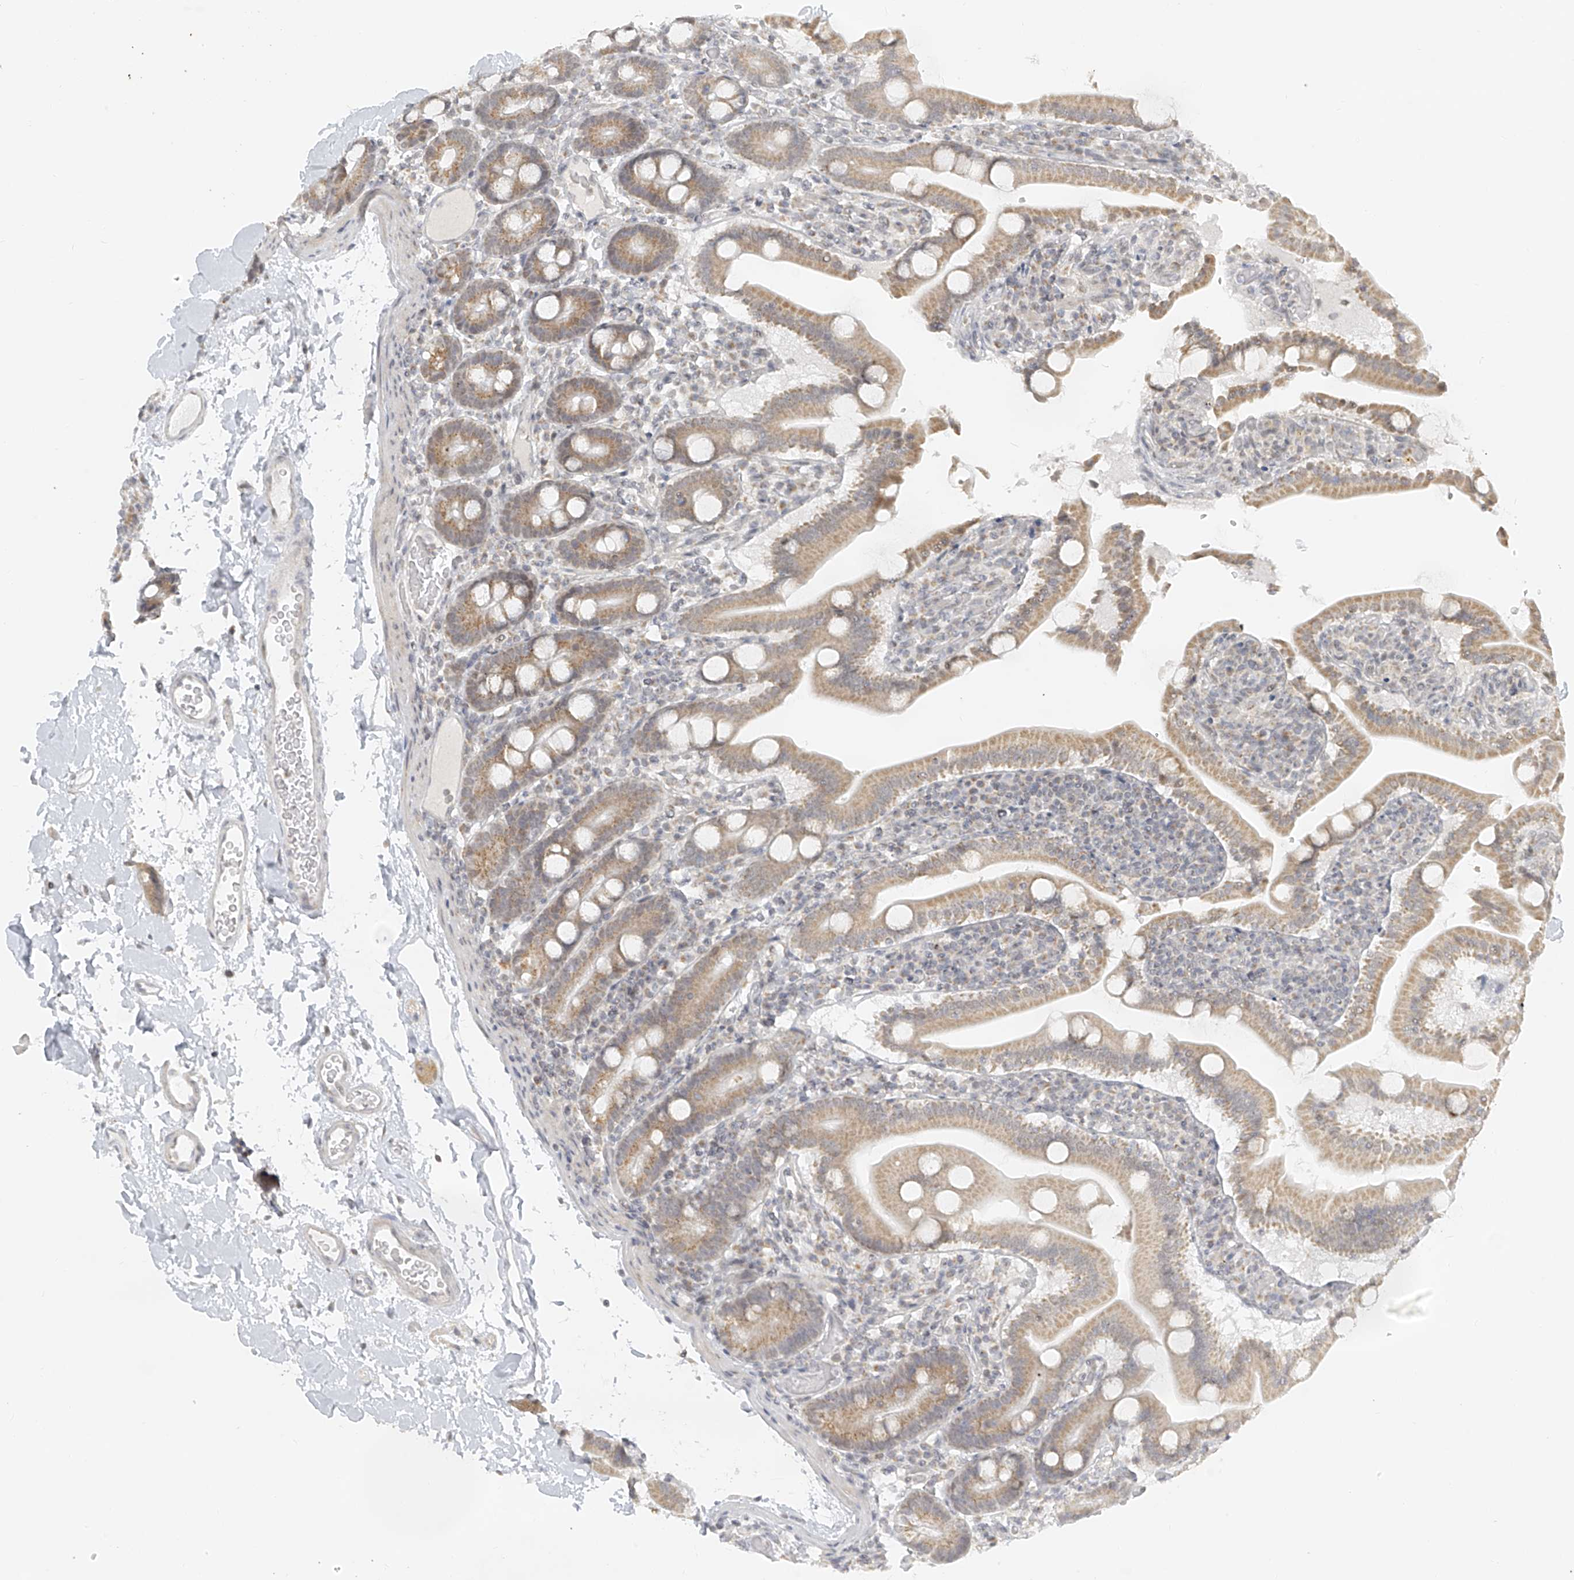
{"staining": {"intensity": "weak", "quantity": ">75%", "location": "cytoplasmic/membranous"}, "tissue": "duodenum", "cell_type": "Glandular cells", "image_type": "normal", "snomed": [{"axis": "morphology", "description": "Normal tissue, NOS"}, {"axis": "topography", "description": "Duodenum"}], "caption": "Immunohistochemical staining of unremarkable duodenum demonstrates >75% levels of weak cytoplasmic/membranous protein expression in about >75% of glandular cells.", "gene": "DYRK1B", "patient": {"sex": "male", "age": 55}}